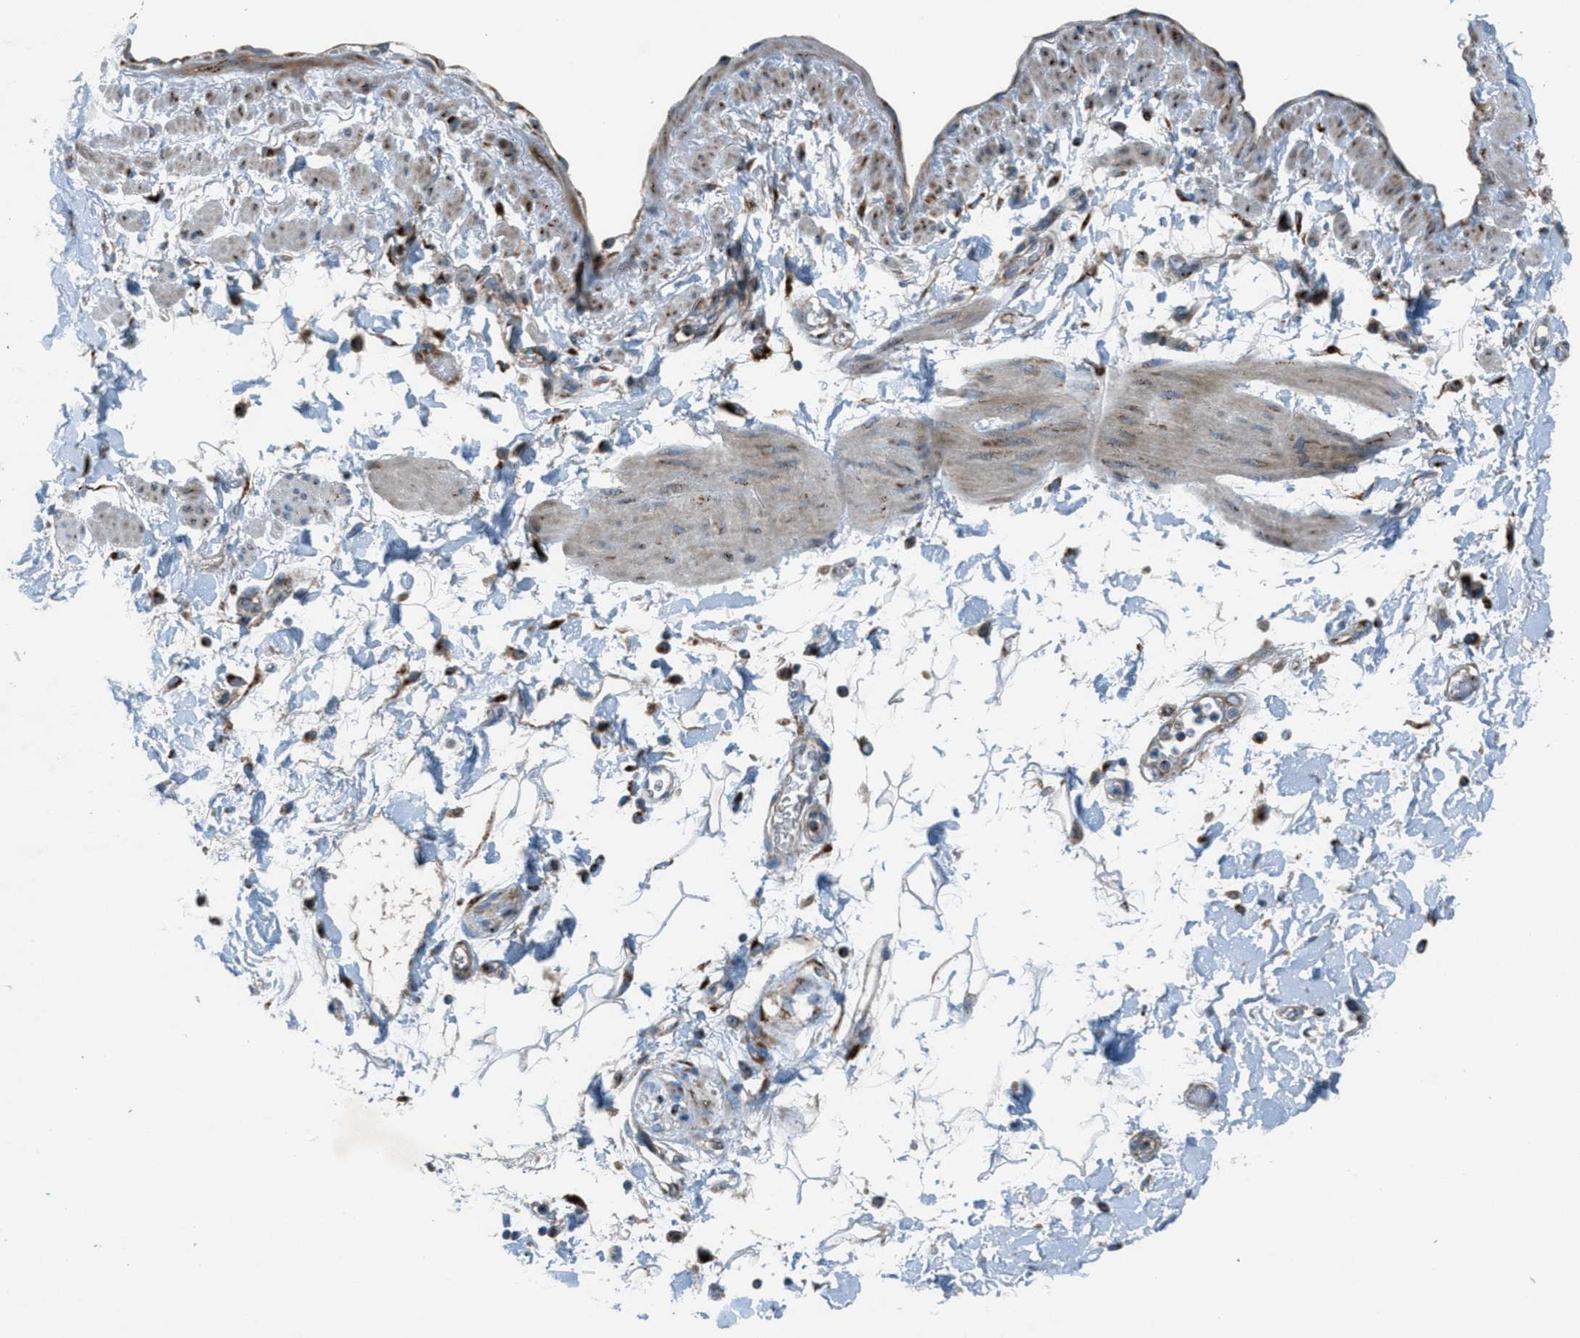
{"staining": {"intensity": "negative", "quantity": "none", "location": "none"}, "tissue": "adipose tissue", "cell_type": "Adipocytes", "image_type": "normal", "snomed": [{"axis": "morphology", "description": "Normal tissue, NOS"}, {"axis": "morphology", "description": "Adenocarcinoma, NOS"}, {"axis": "topography", "description": "Duodenum"}, {"axis": "topography", "description": "Peripheral nerve tissue"}], "caption": "This is an IHC histopathology image of benign human adipose tissue. There is no staining in adipocytes.", "gene": "BCKDK", "patient": {"sex": "female", "age": 60}}